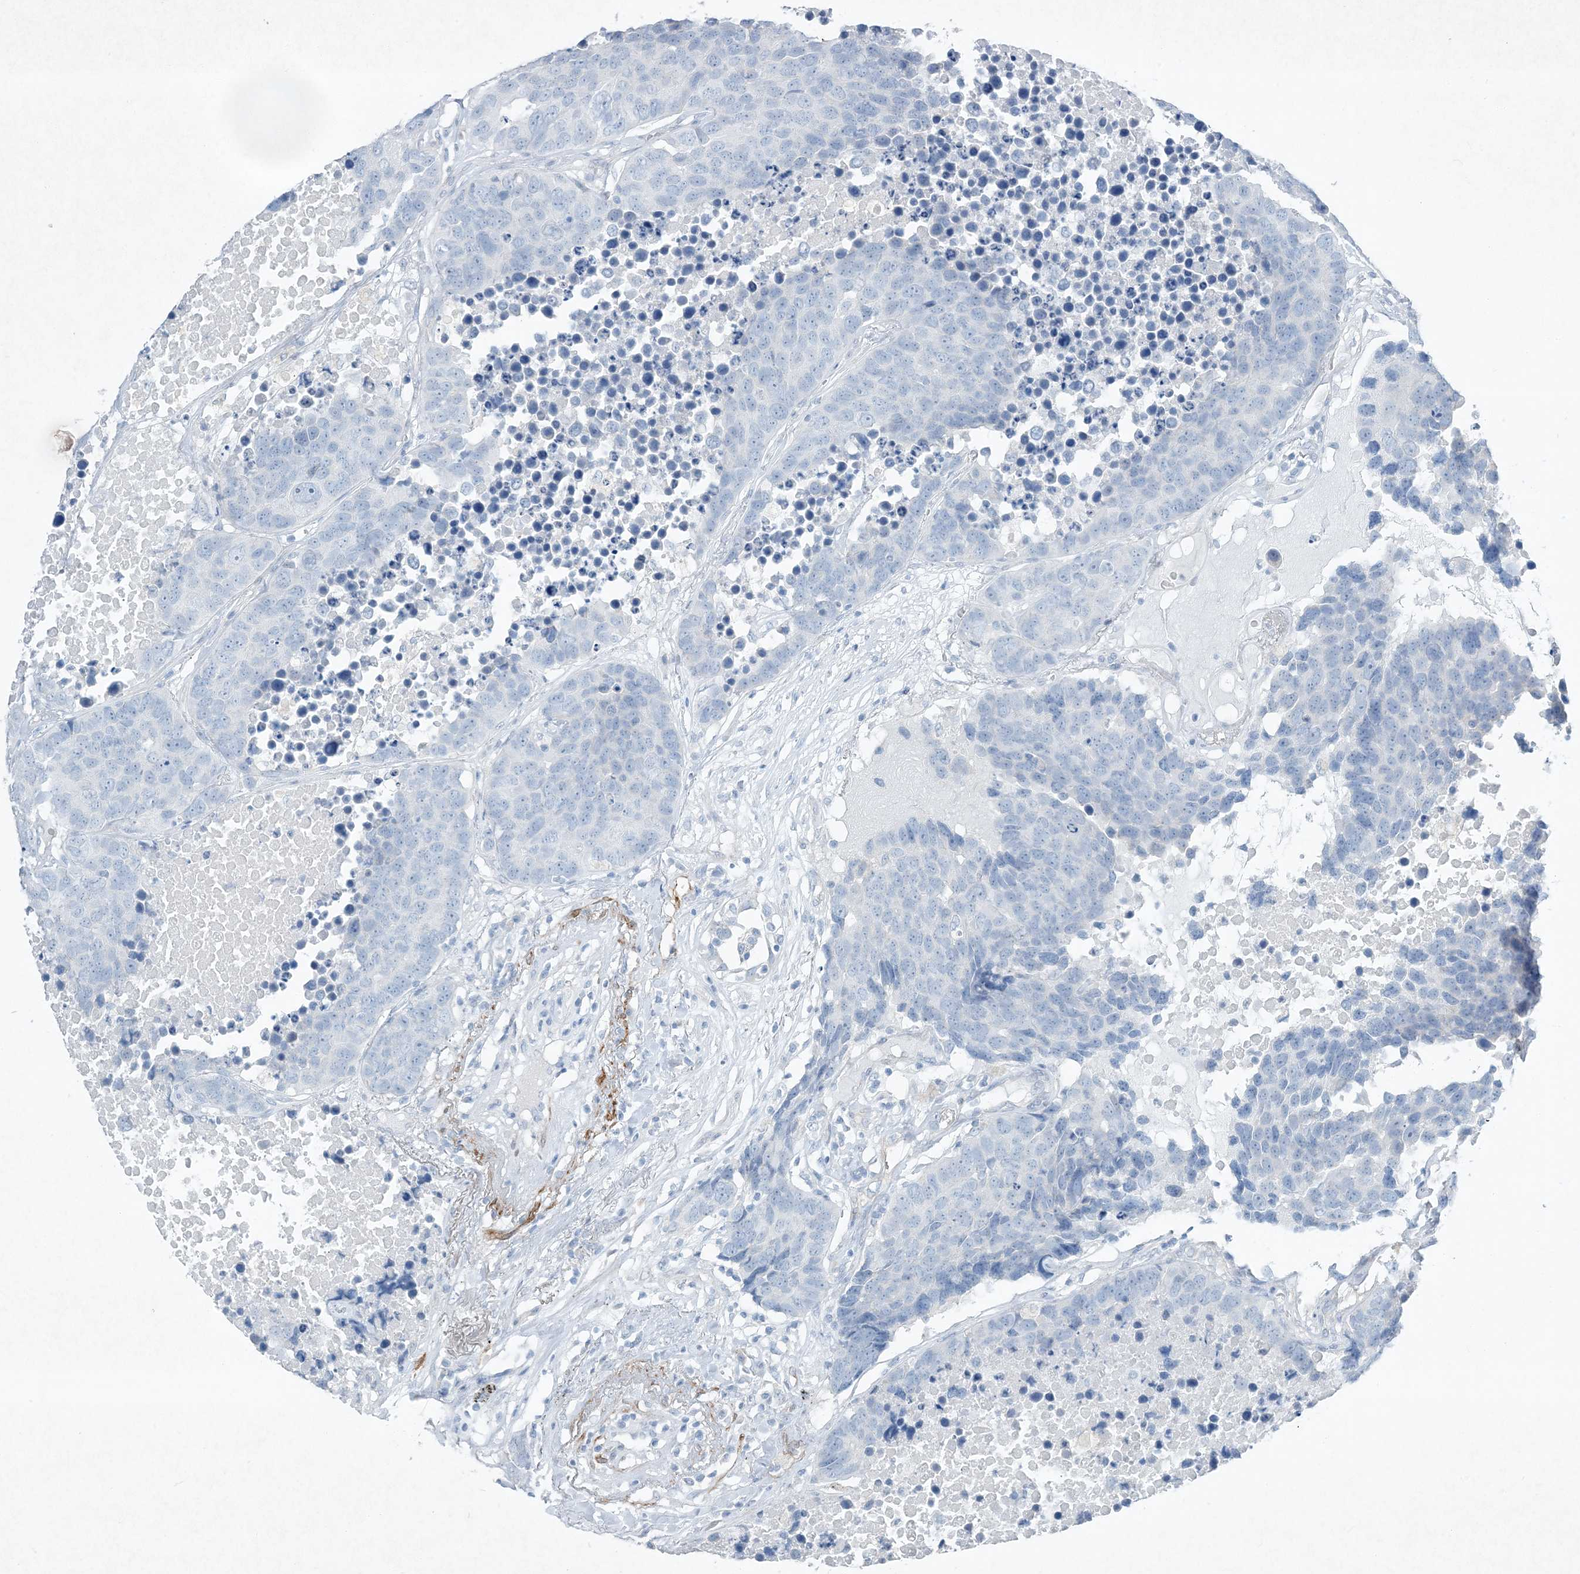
{"staining": {"intensity": "negative", "quantity": "none", "location": "none"}, "tissue": "carcinoid", "cell_type": "Tumor cells", "image_type": "cancer", "snomed": [{"axis": "morphology", "description": "Carcinoid, malignant, NOS"}, {"axis": "topography", "description": "Lung"}], "caption": "This is an IHC micrograph of carcinoid. There is no expression in tumor cells.", "gene": "PGM5", "patient": {"sex": "male", "age": 60}}